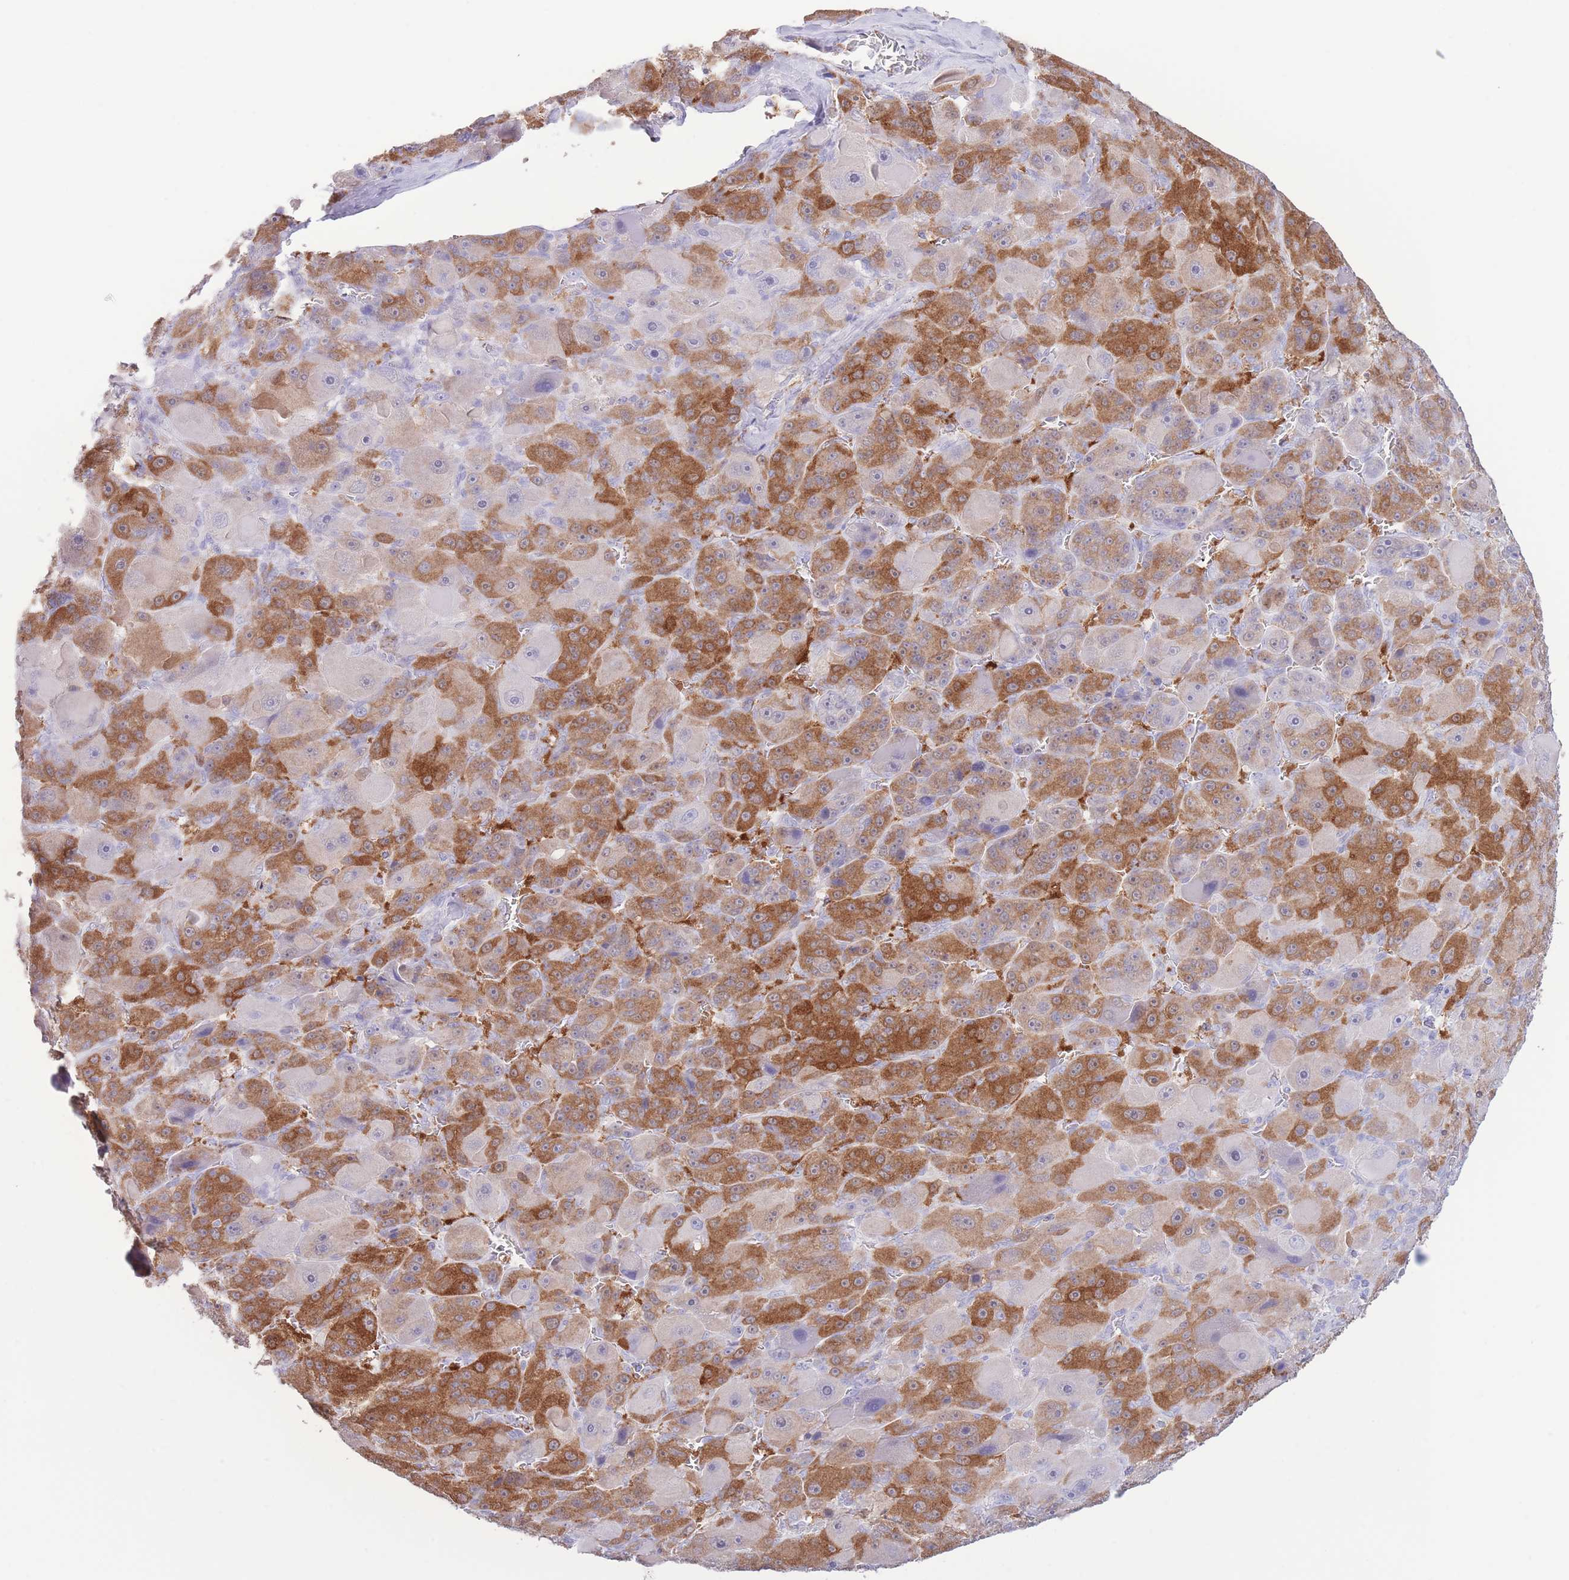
{"staining": {"intensity": "strong", "quantity": "25%-75%", "location": "cytoplasmic/membranous"}, "tissue": "liver cancer", "cell_type": "Tumor cells", "image_type": "cancer", "snomed": [{"axis": "morphology", "description": "Carcinoma, Hepatocellular, NOS"}, {"axis": "topography", "description": "Liver"}], "caption": "Protein staining of liver hepatocellular carcinoma tissue demonstrates strong cytoplasmic/membranous staining in approximately 25%-75% of tumor cells.", "gene": "PKLR", "patient": {"sex": "male", "age": 76}}